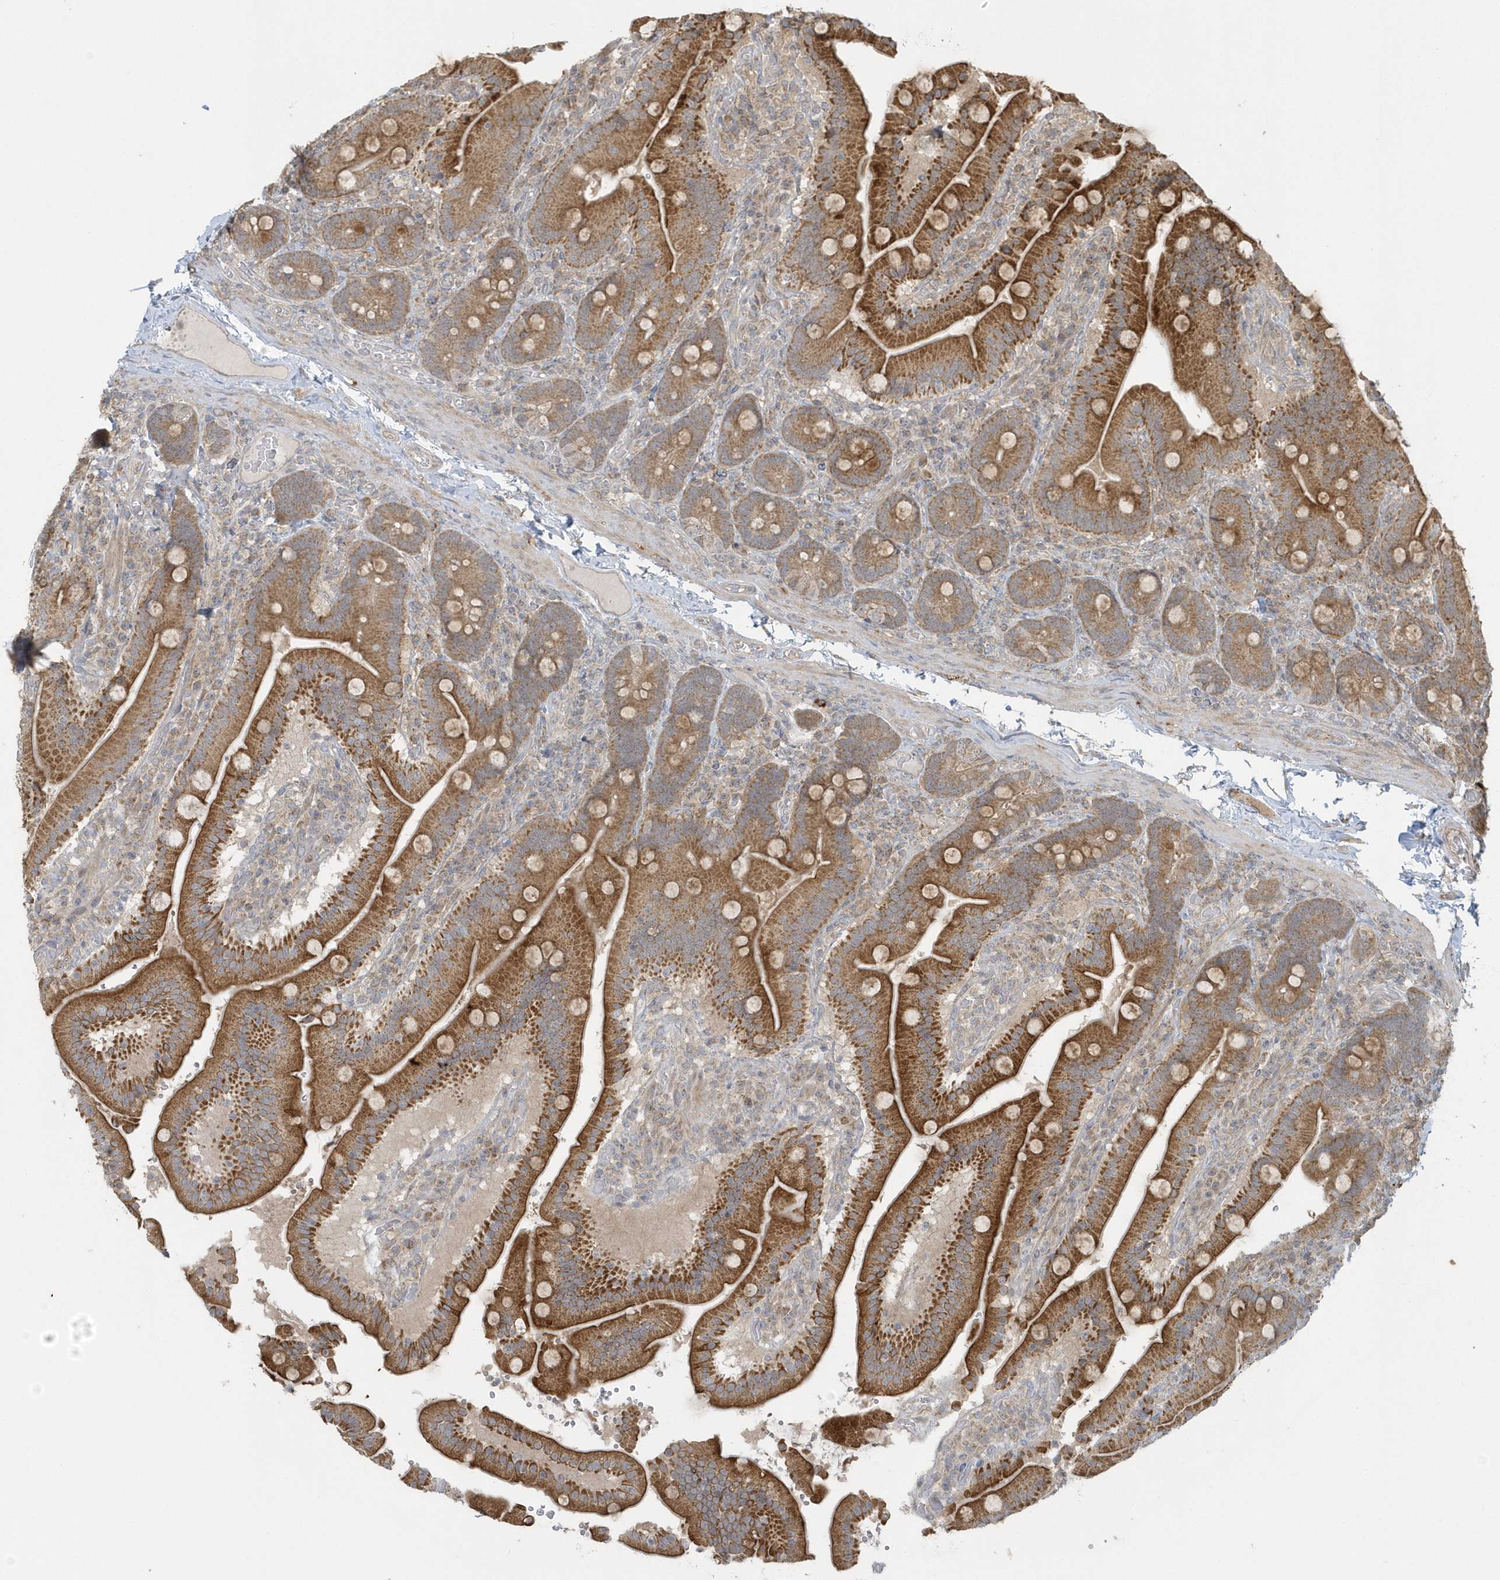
{"staining": {"intensity": "strong", "quantity": ">75%", "location": "cytoplasmic/membranous"}, "tissue": "duodenum", "cell_type": "Glandular cells", "image_type": "normal", "snomed": [{"axis": "morphology", "description": "Normal tissue, NOS"}, {"axis": "topography", "description": "Duodenum"}], "caption": "Protein expression analysis of normal duodenum demonstrates strong cytoplasmic/membranous staining in about >75% of glandular cells.", "gene": "THG1L", "patient": {"sex": "female", "age": 62}}